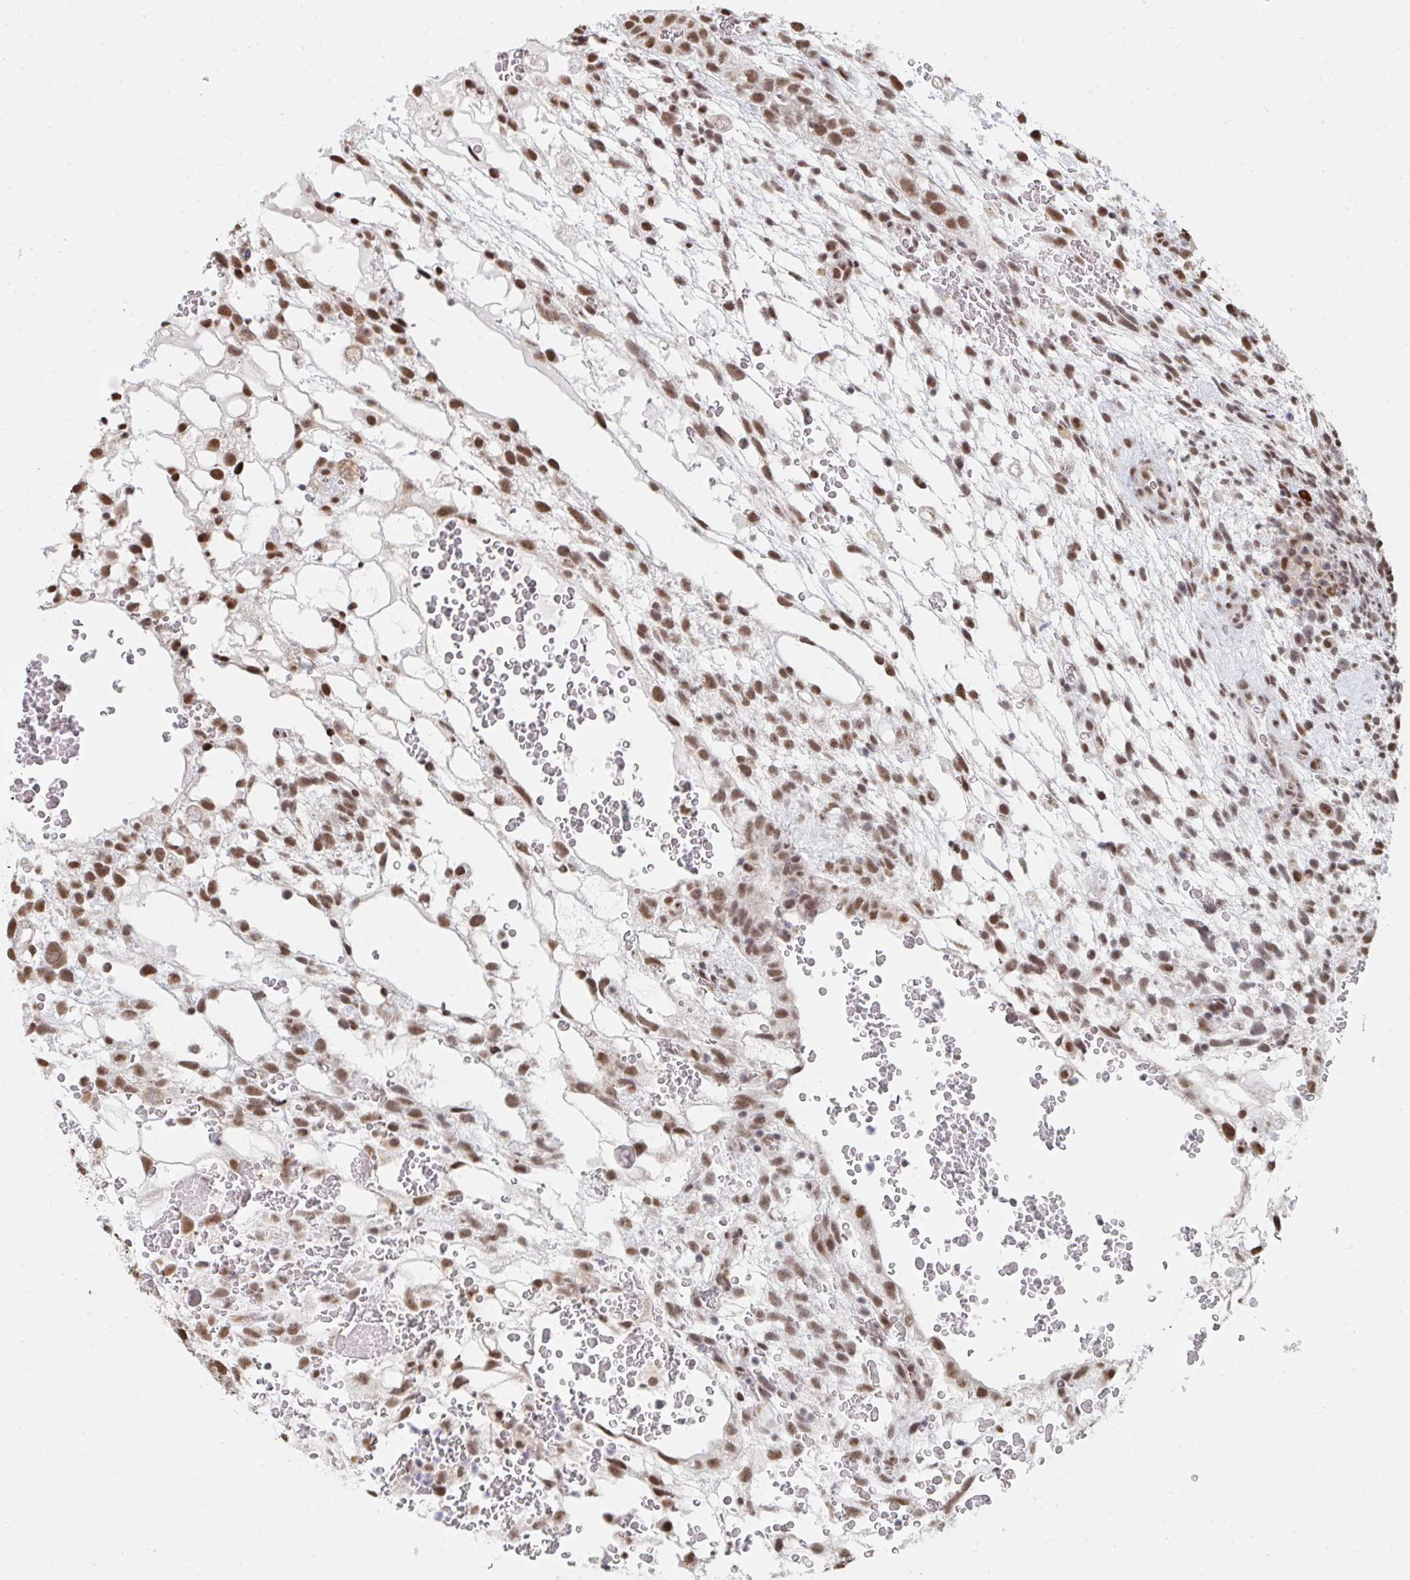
{"staining": {"intensity": "moderate", "quantity": ">75%", "location": "nuclear"}, "tissue": "testis cancer", "cell_type": "Tumor cells", "image_type": "cancer", "snomed": [{"axis": "morphology", "description": "Normal tissue, NOS"}, {"axis": "morphology", "description": "Carcinoma, Embryonal, NOS"}, {"axis": "topography", "description": "Testis"}], "caption": "High-power microscopy captured an immunohistochemistry micrograph of testis cancer (embryonal carcinoma), revealing moderate nuclear expression in about >75% of tumor cells.", "gene": "MBNL1", "patient": {"sex": "male", "age": 32}}